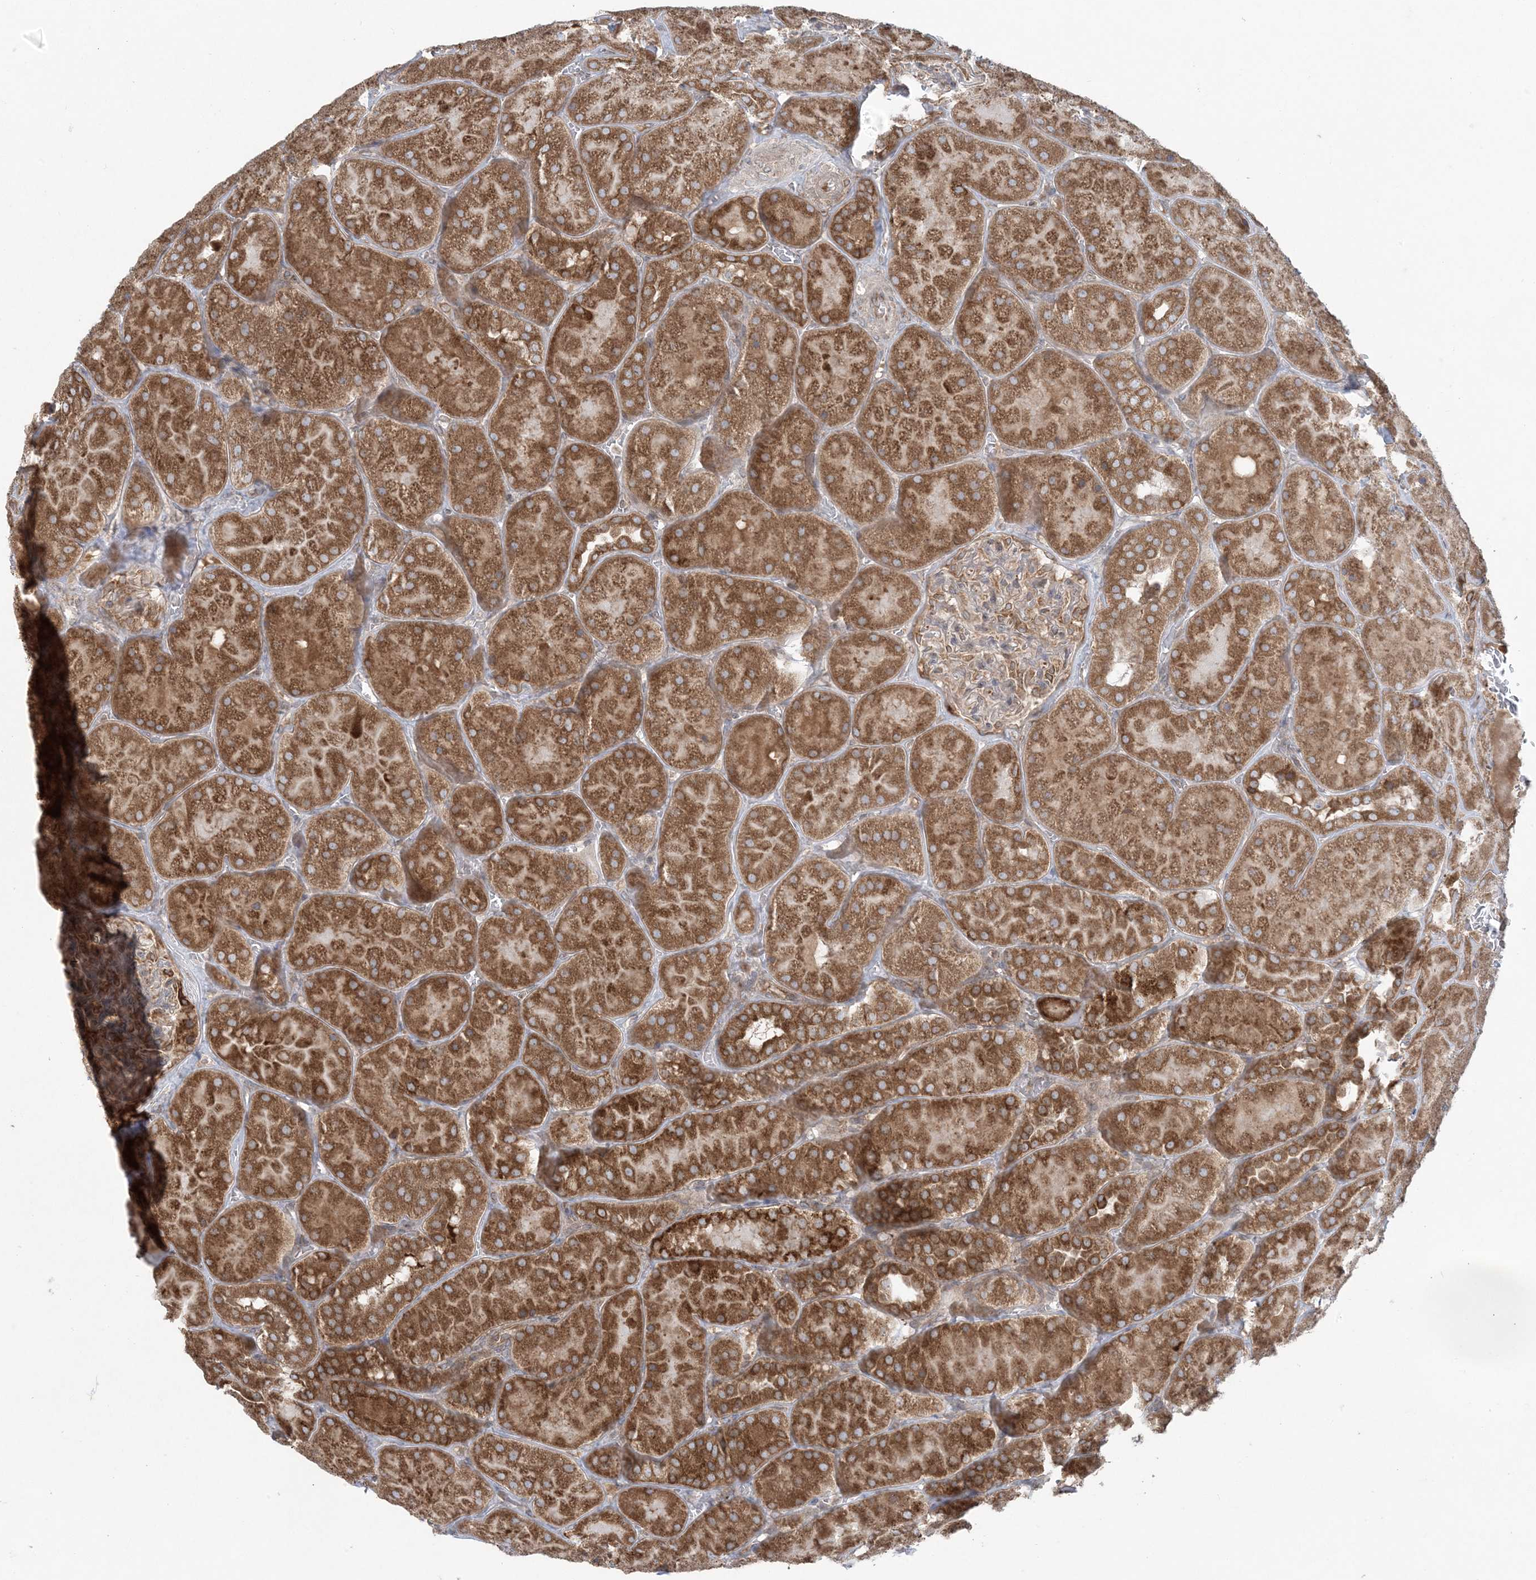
{"staining": {"intensity": "moderate", "quantity": "<25%", "location": "cytoplasmic/membranous"}, "tissue": "kidney", "cell_type": "Cells in glomeruli", "image_type": "normal", "snomed": [{"axis": "morphology", "description": "Normal tissue, NOS"}, {"axis": "topography", "description": "Kidney"}], "caption": "Protein staining shows moderate cytoplasmic/membranous positivity in approximately <25% of cells in glomeruli in unremarkable kidney.", "gene": "UBXN4", "patient": {"sex": "male", "age": 28}}